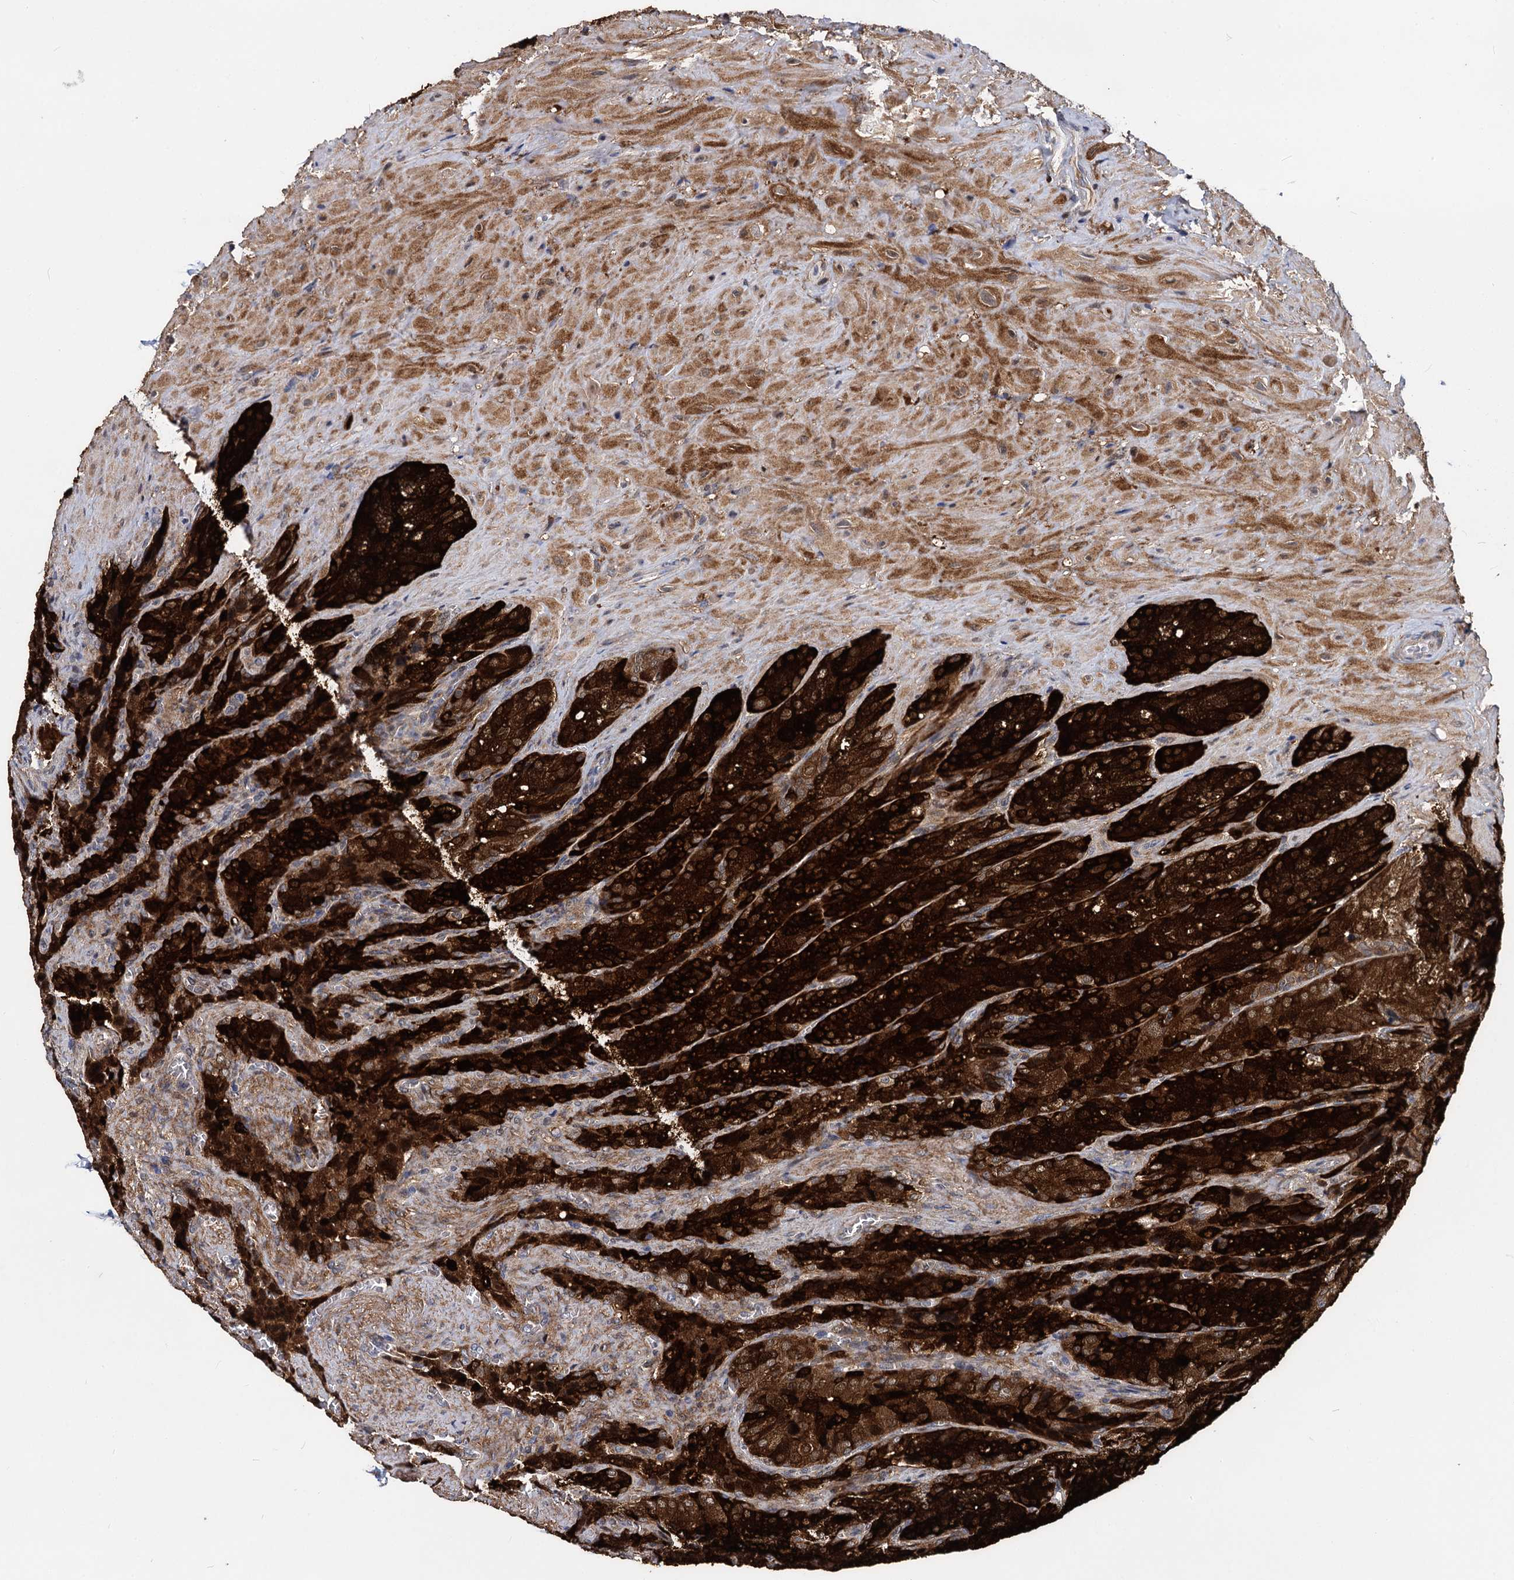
{"staining": {"intensity": "strong", "quantity": ">75%", "location": "cytoplasmic/membranous"}, "tissue": "seminal vesicle", "cell_type": "Glandular cells", "image_type": "normal", "snomed": [{"axis": "morphology", "description": "Normal tissue, NOS"}, {"axis": "topography", "description": "Seminal veicle"}], "caption": "Brown immunohistochemical staining in benign human seminal vesicle reveals strong cytoplasmic/membranous expression in about >75% of glandular cells.", "gene": "GSTM3", "patient": {"sex": "male", "age": 62}}